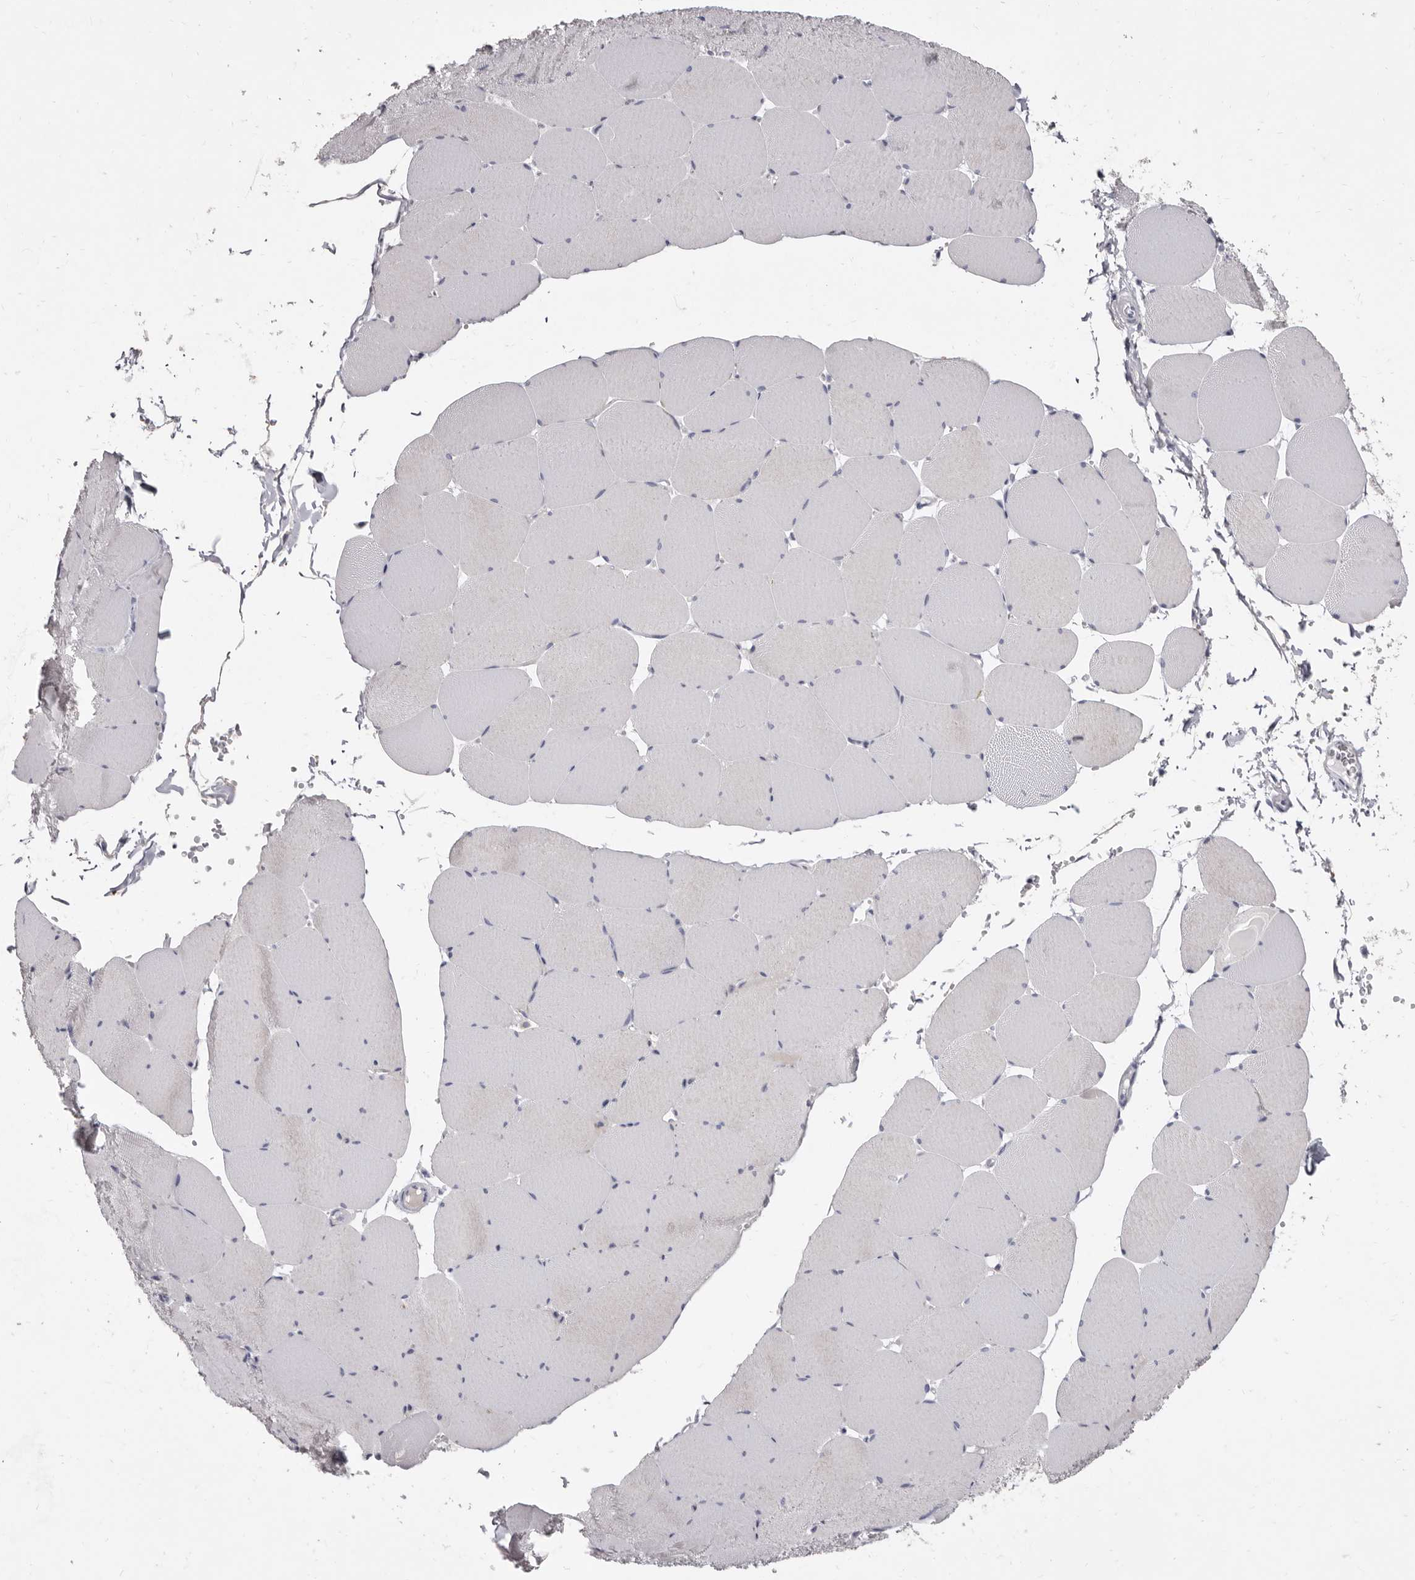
{"staining": {"intensity": "weak", "quantity": "<25%", "location": "cytoplasmic/membranous"}, "tissue": "skeletal muscle", "cell_type": "Myocytes", "image_type": "normal", "snomed": [{"axis": "morphology", "description": "Normal tissue, NOS"}, {"axis": "topography", "description": "Skeletal muscle"}, {"axis": "topography", "description": "Head-Neck"}], "caption": "An immunohistochemistry micrograph of normal skeletal muscle is shown. There is no staining in myocytes of skeletal muscle.", "gene": "CYP2E1", "patient": {"sex": "male", "age": 66}}